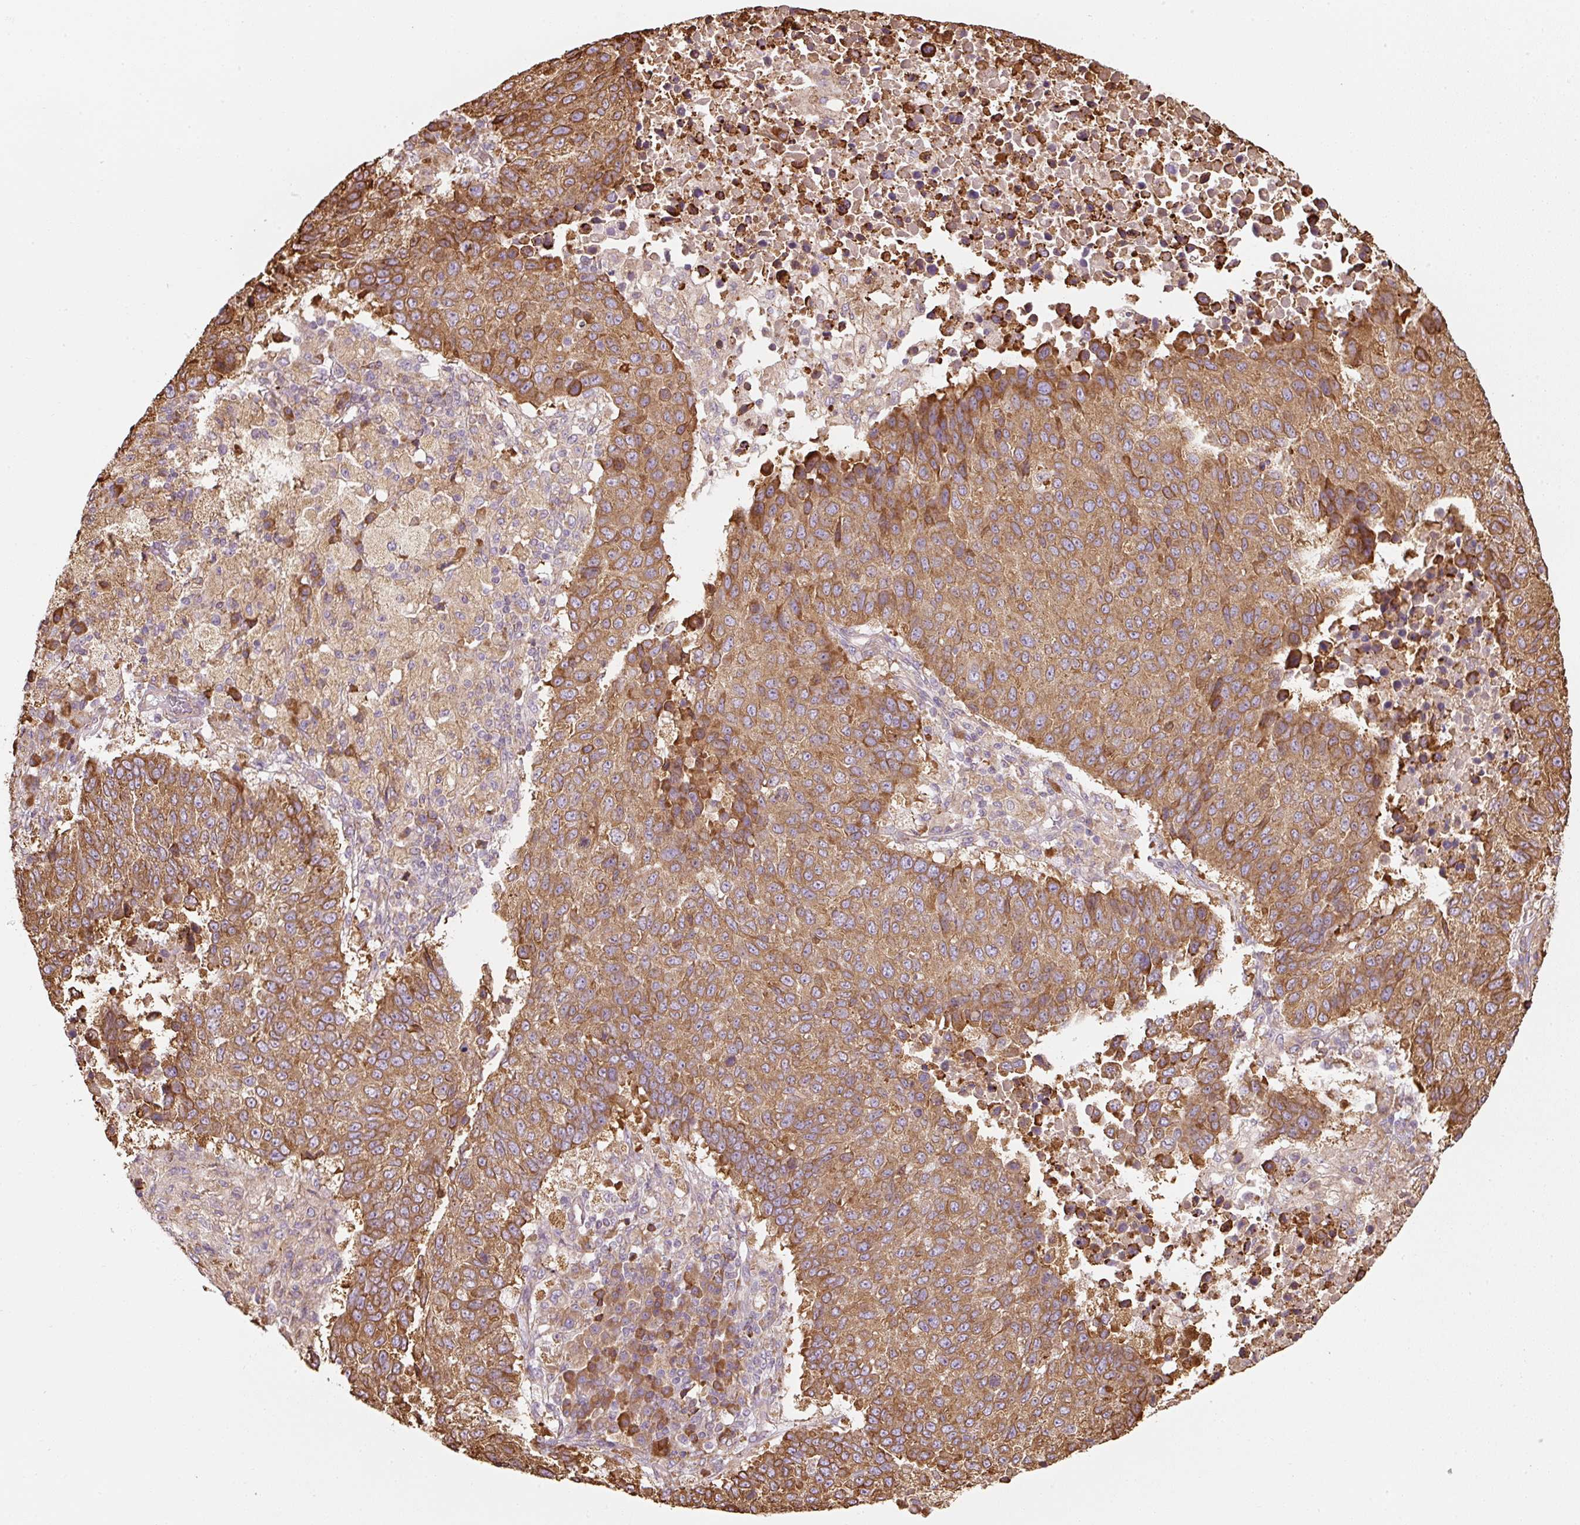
{"staining": {"intensity": "moderate", "quantity": ">75%", "location": "cytoplasmic/membranous"}, "tissue": "lung cancer", "cell_type": "Tumor cells", "image_type": "cancer", "snomed": [{"axis": "morphology", "description": "Squamous cell carcinoma, NOS"}, {"axis": "topography", "description": "Lung"}], "caption": "Immunohistochemical staining of human squamous cell carcinoma (lung) demonstrates medium levels of moderate cytoplasmic/membranous protein expression in about >75% of tumor cells.", "gene": "PRKCSH", "patient": {"sex": "male", "age": 73}}